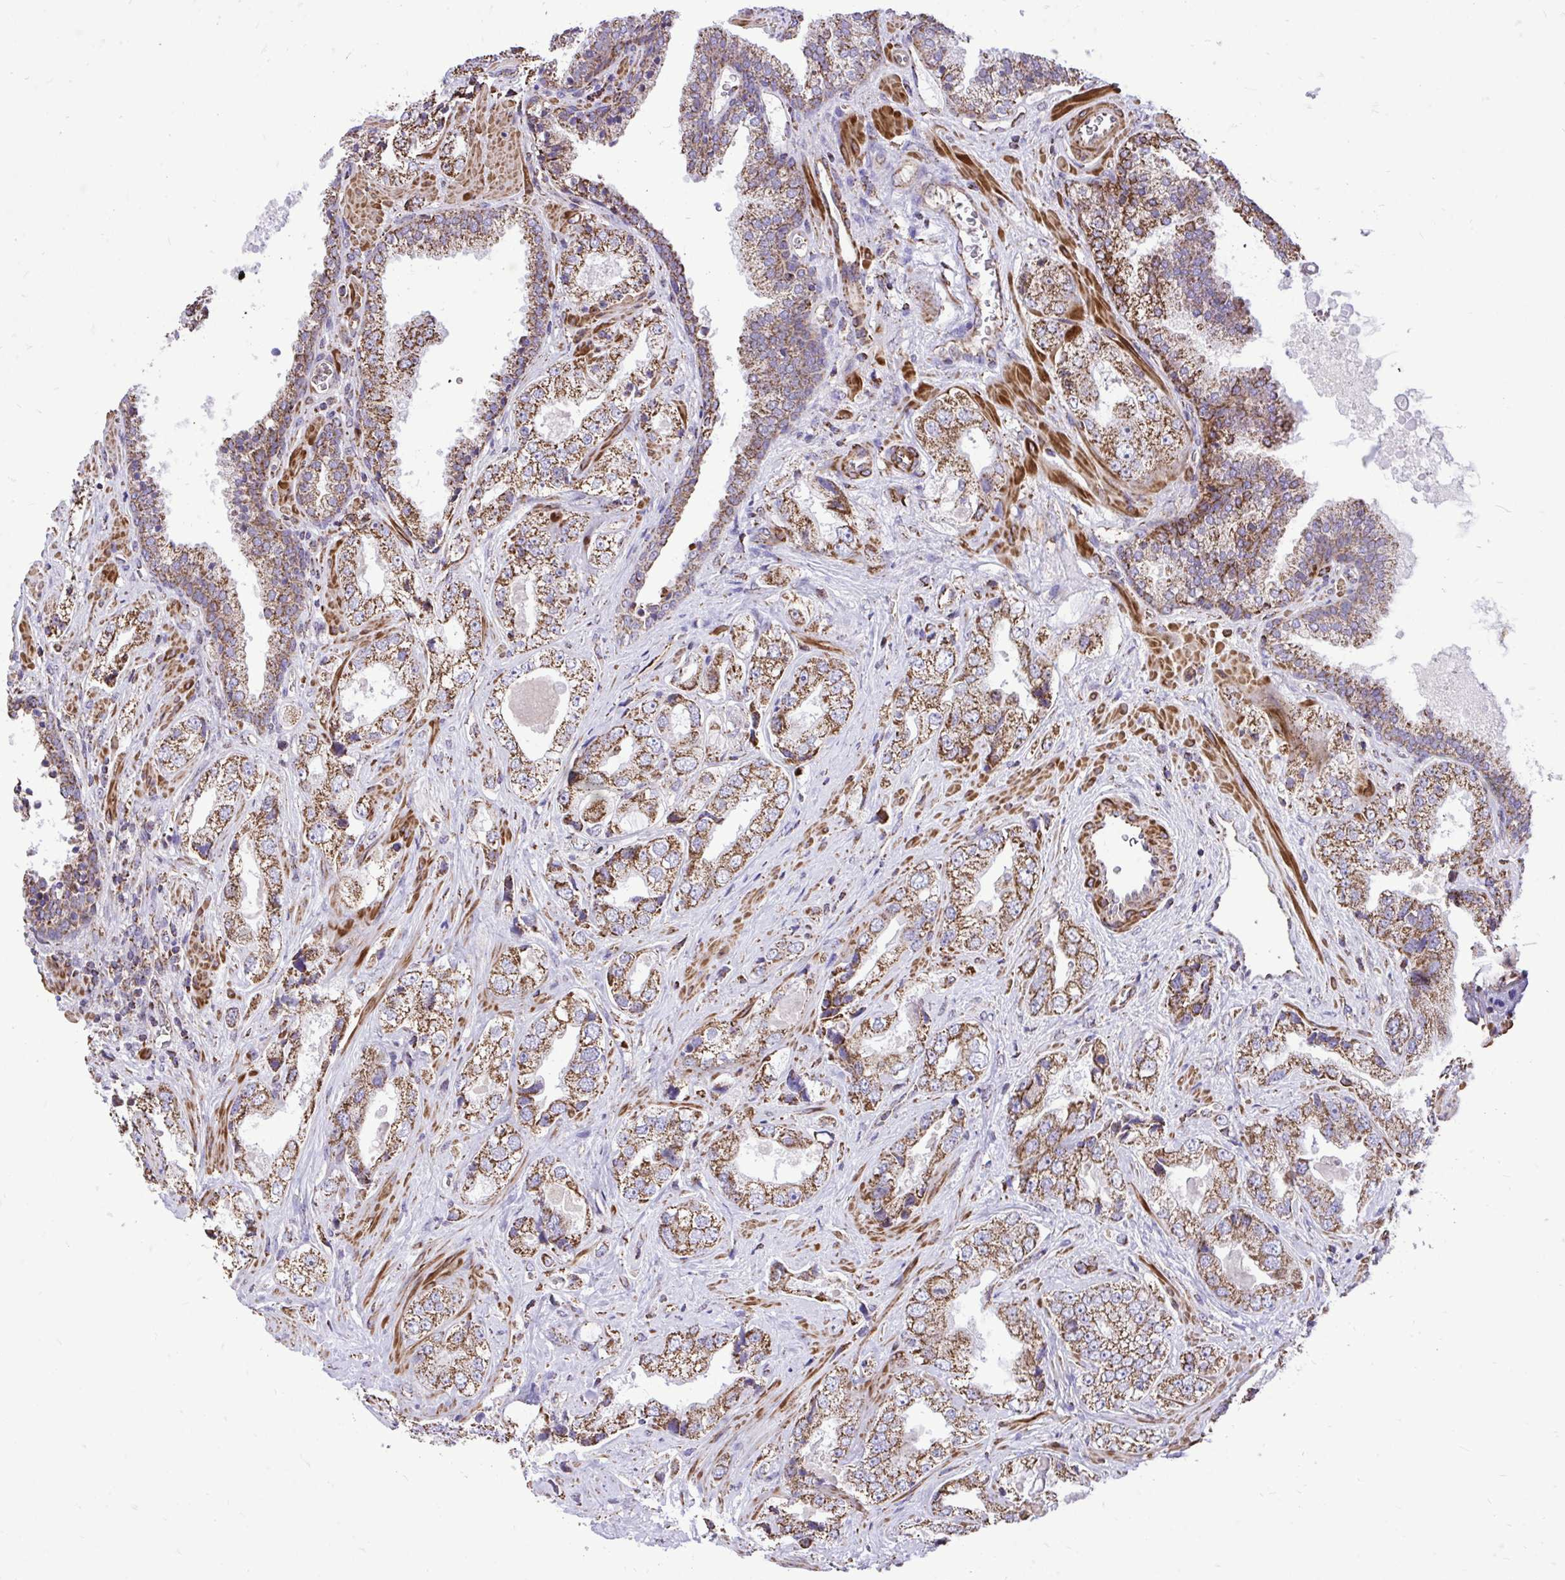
{"staining": {"intensity": "moderate", "quantity": ">75%", "location": "cytoplasmic/membranous"}, "tissue": "prostate cancer", "cell_type": "Tumor cells", "image_type": "cancer", "snomed": [{"axis": "morphology", "description": "Adenocarcinoma, High grade"}, {"axis": "topography", "description": "Prostate"}], "caption": "Brown immunohistochemical staining in human high-grade adenocarcinoma (prostate) shows moderate cytoplasmic/membranous positivity in about >75% of tumor cells. The staining was performed using DAB (3,3'-diaminobenzidine), with brown indicating positive protein expression. Nuclei are stained blue with hematoxylin.", "gene": "UBE2C", "patient": {"sex": "male", "age": 67}}